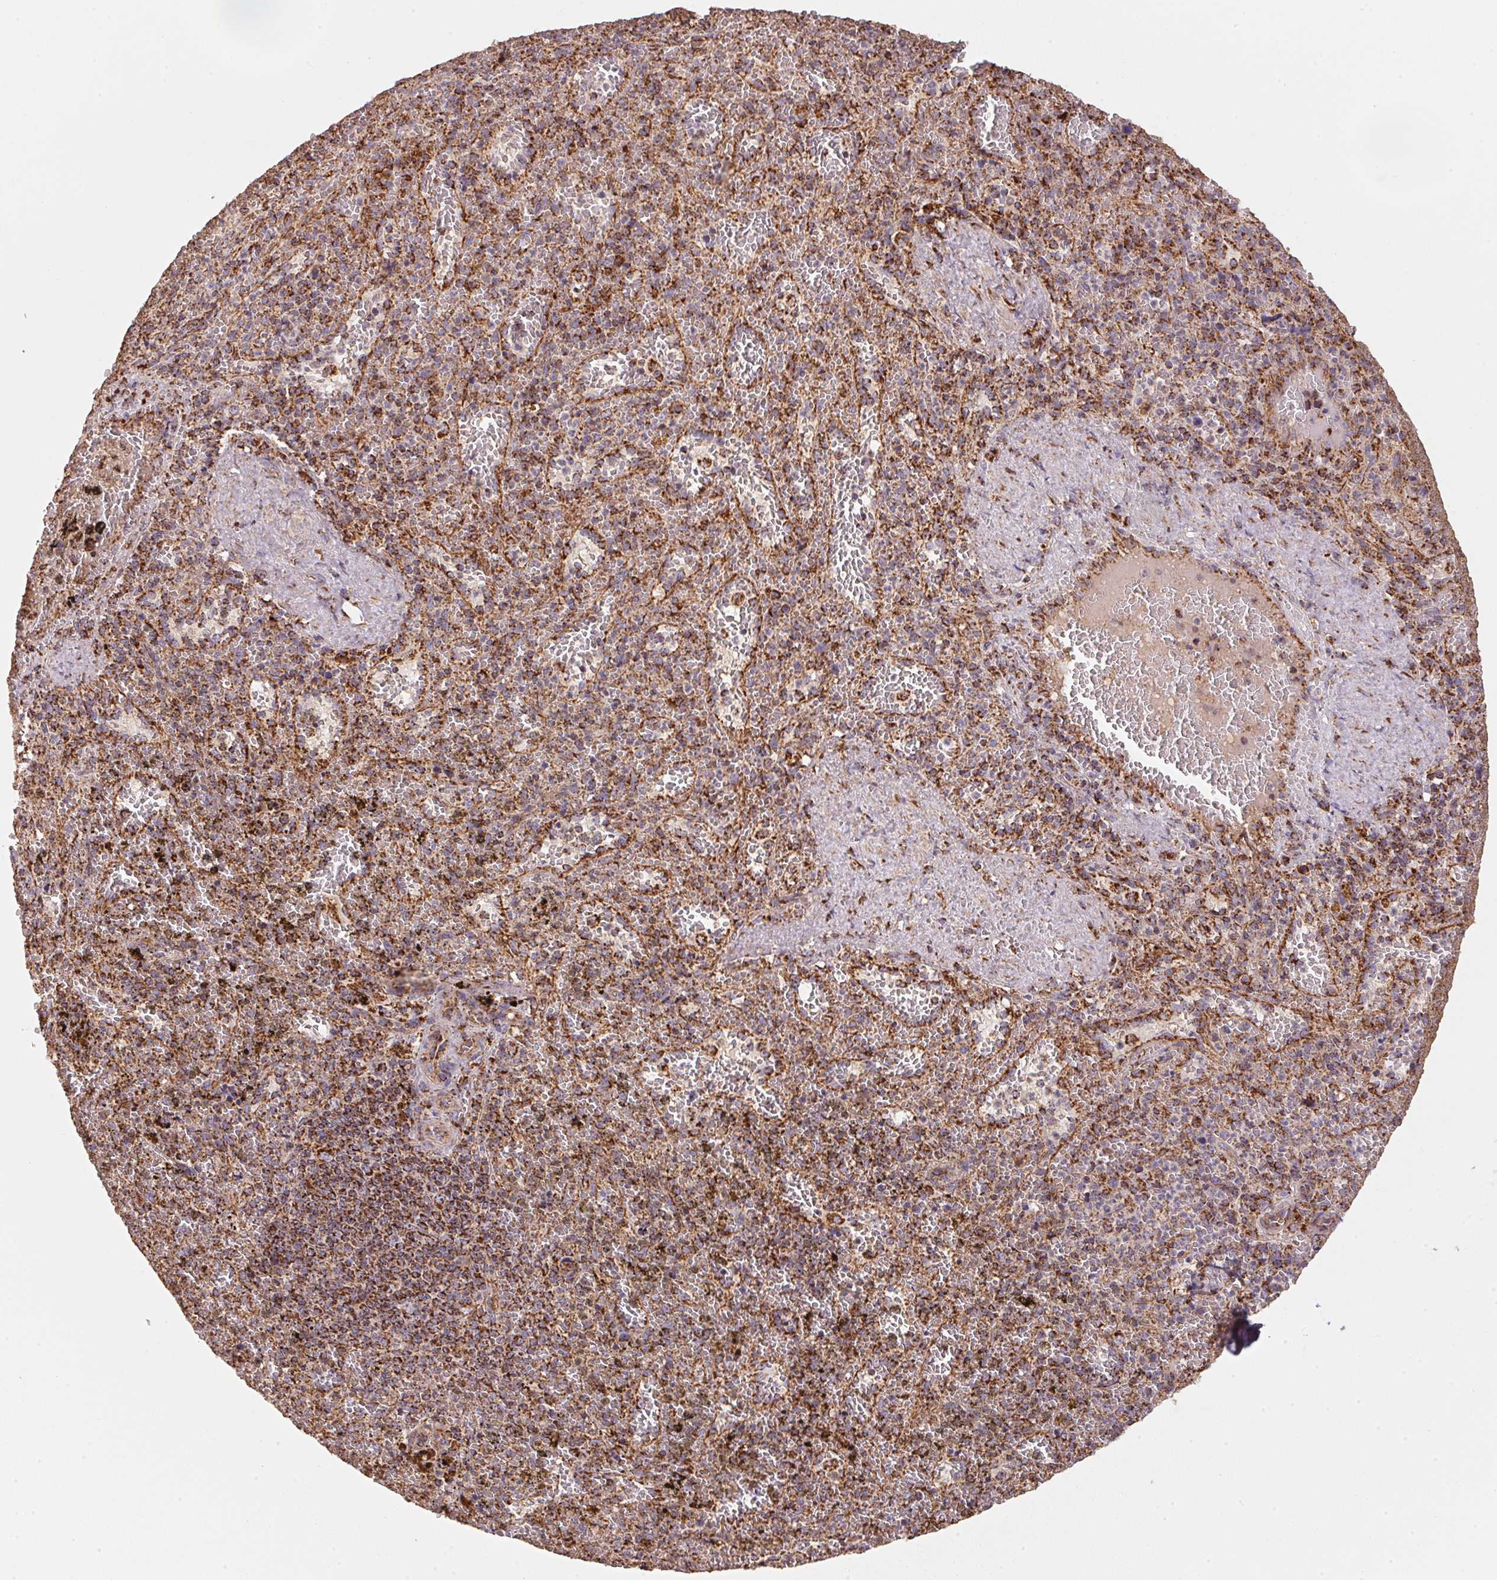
{"staining": {"intensity": "strong", "quantity": "25%-75%", "location": "cytoplasmic/membranous"}, "tissue": "spleen", "cell_type": "Cells in red pulp", "image_type": "normal", "snomed": [{"axis": "morphology", "description": "Normal tissue, NOS"}, {"axis": "topography", "description": "Spleen"}], "caption": "A histopathology image showing strong cytoplasmic/membranous expression in approximately 25%-75% of cells in red pulp in benign spleen, as visualized by brown immunohistochemical staining.", "gene": "NDUFS2", "patient": {"sex": "female", "age": 50}}